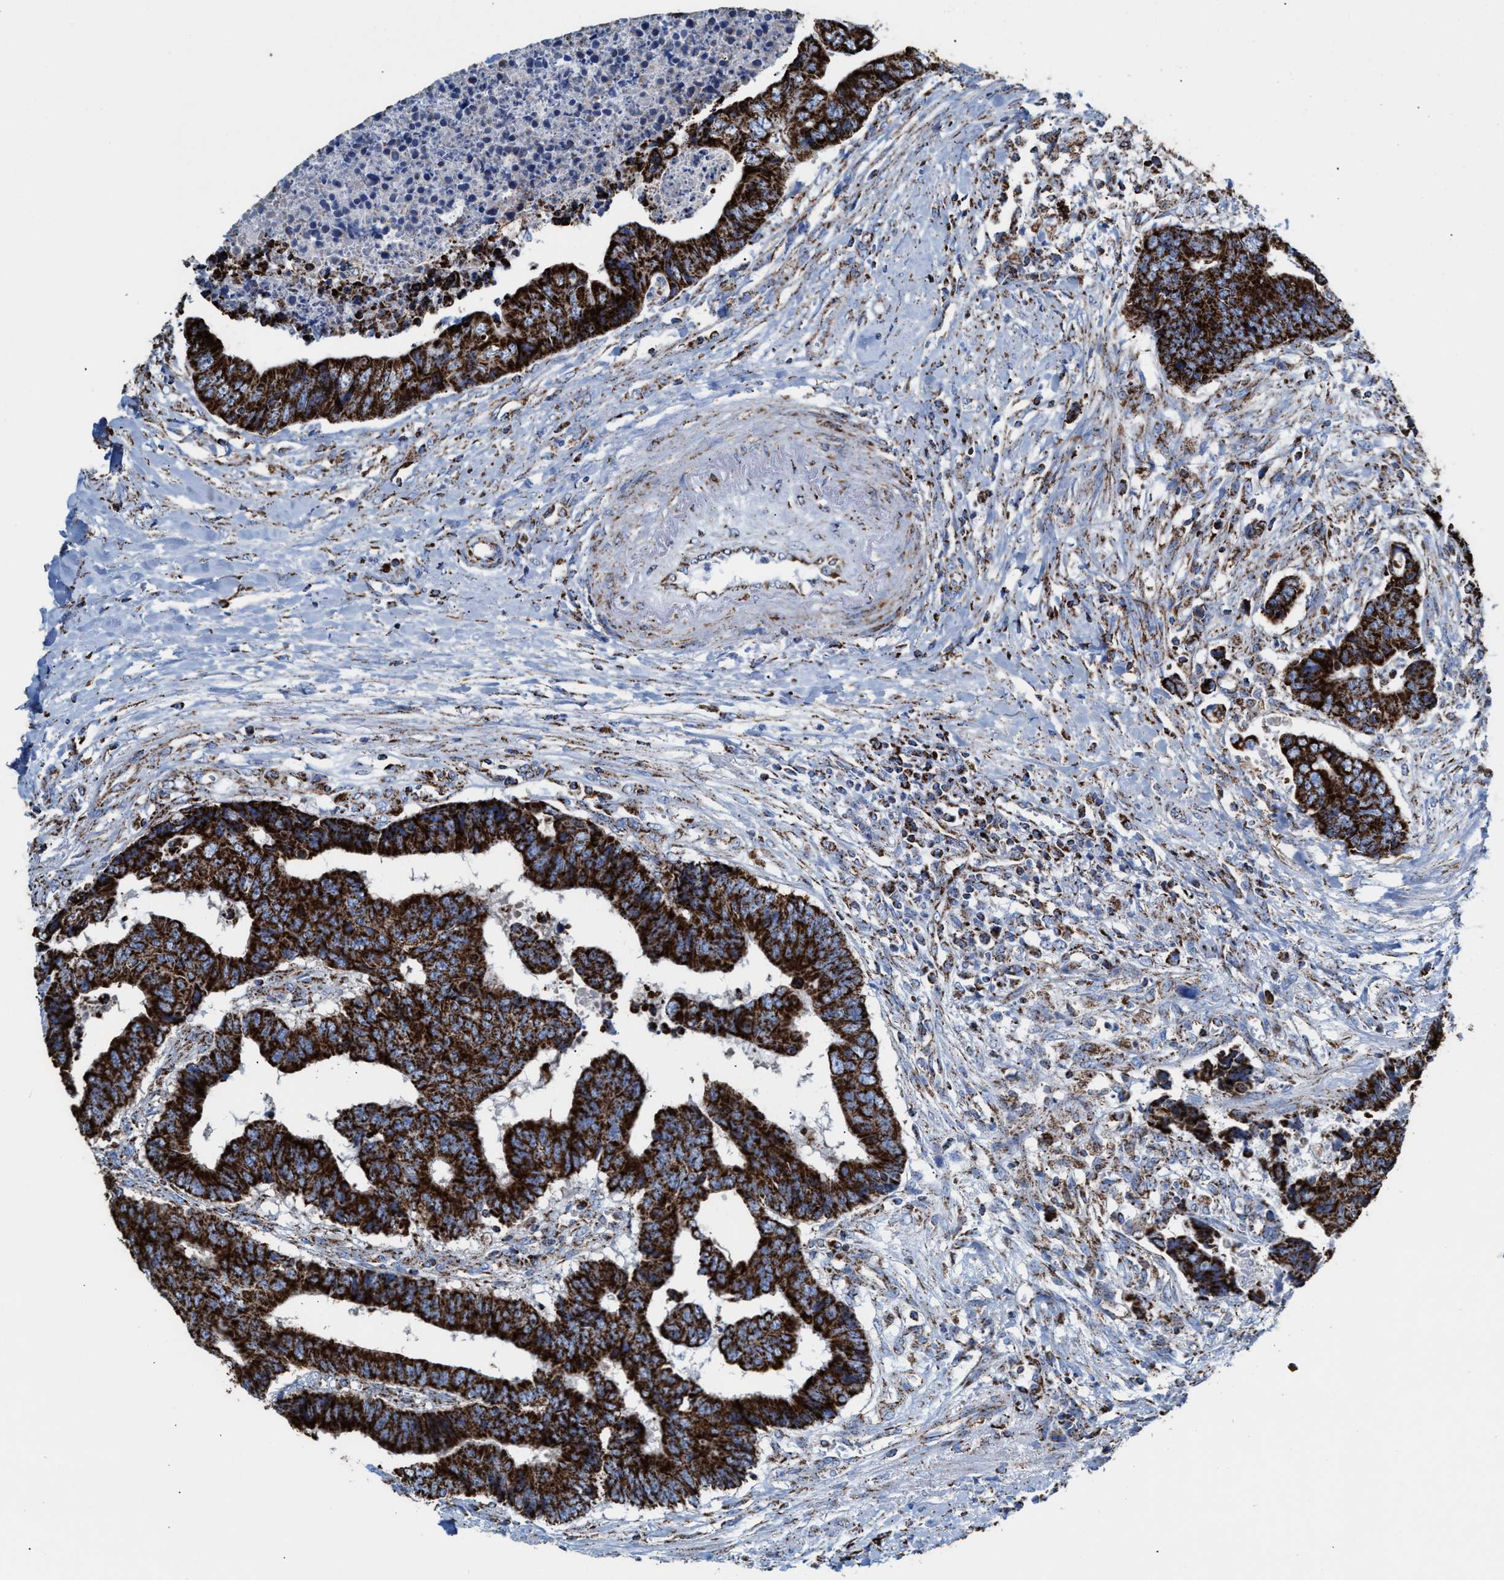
{"staining": {"intensity": "strong", "quantity": ">75%", "location": "cytoplasmic/membranous"}, "tissue": "colorectal cancer", "cell_type": "Tumor cells", "image_type": "cancer", "snomed": [{"axis": "morphology", "description": "Adenocarcinoma, NOS"}, {"axis": "topography", "description": "Rectum"}], "caption": "IHC staining of adenocarcinoma (colorectal), which shows high levels of strong cytoplasmic/membranous positivity in about >75% of tumor cells indicating strong cytoplasmic/membranous protein expression. The staining was performed using DAB (brown) for protein detection and nuclei were counterstained in hematoxylin (blue).", "gene": "ECHS1", "patient": {"sex": "male", "age": 84}}